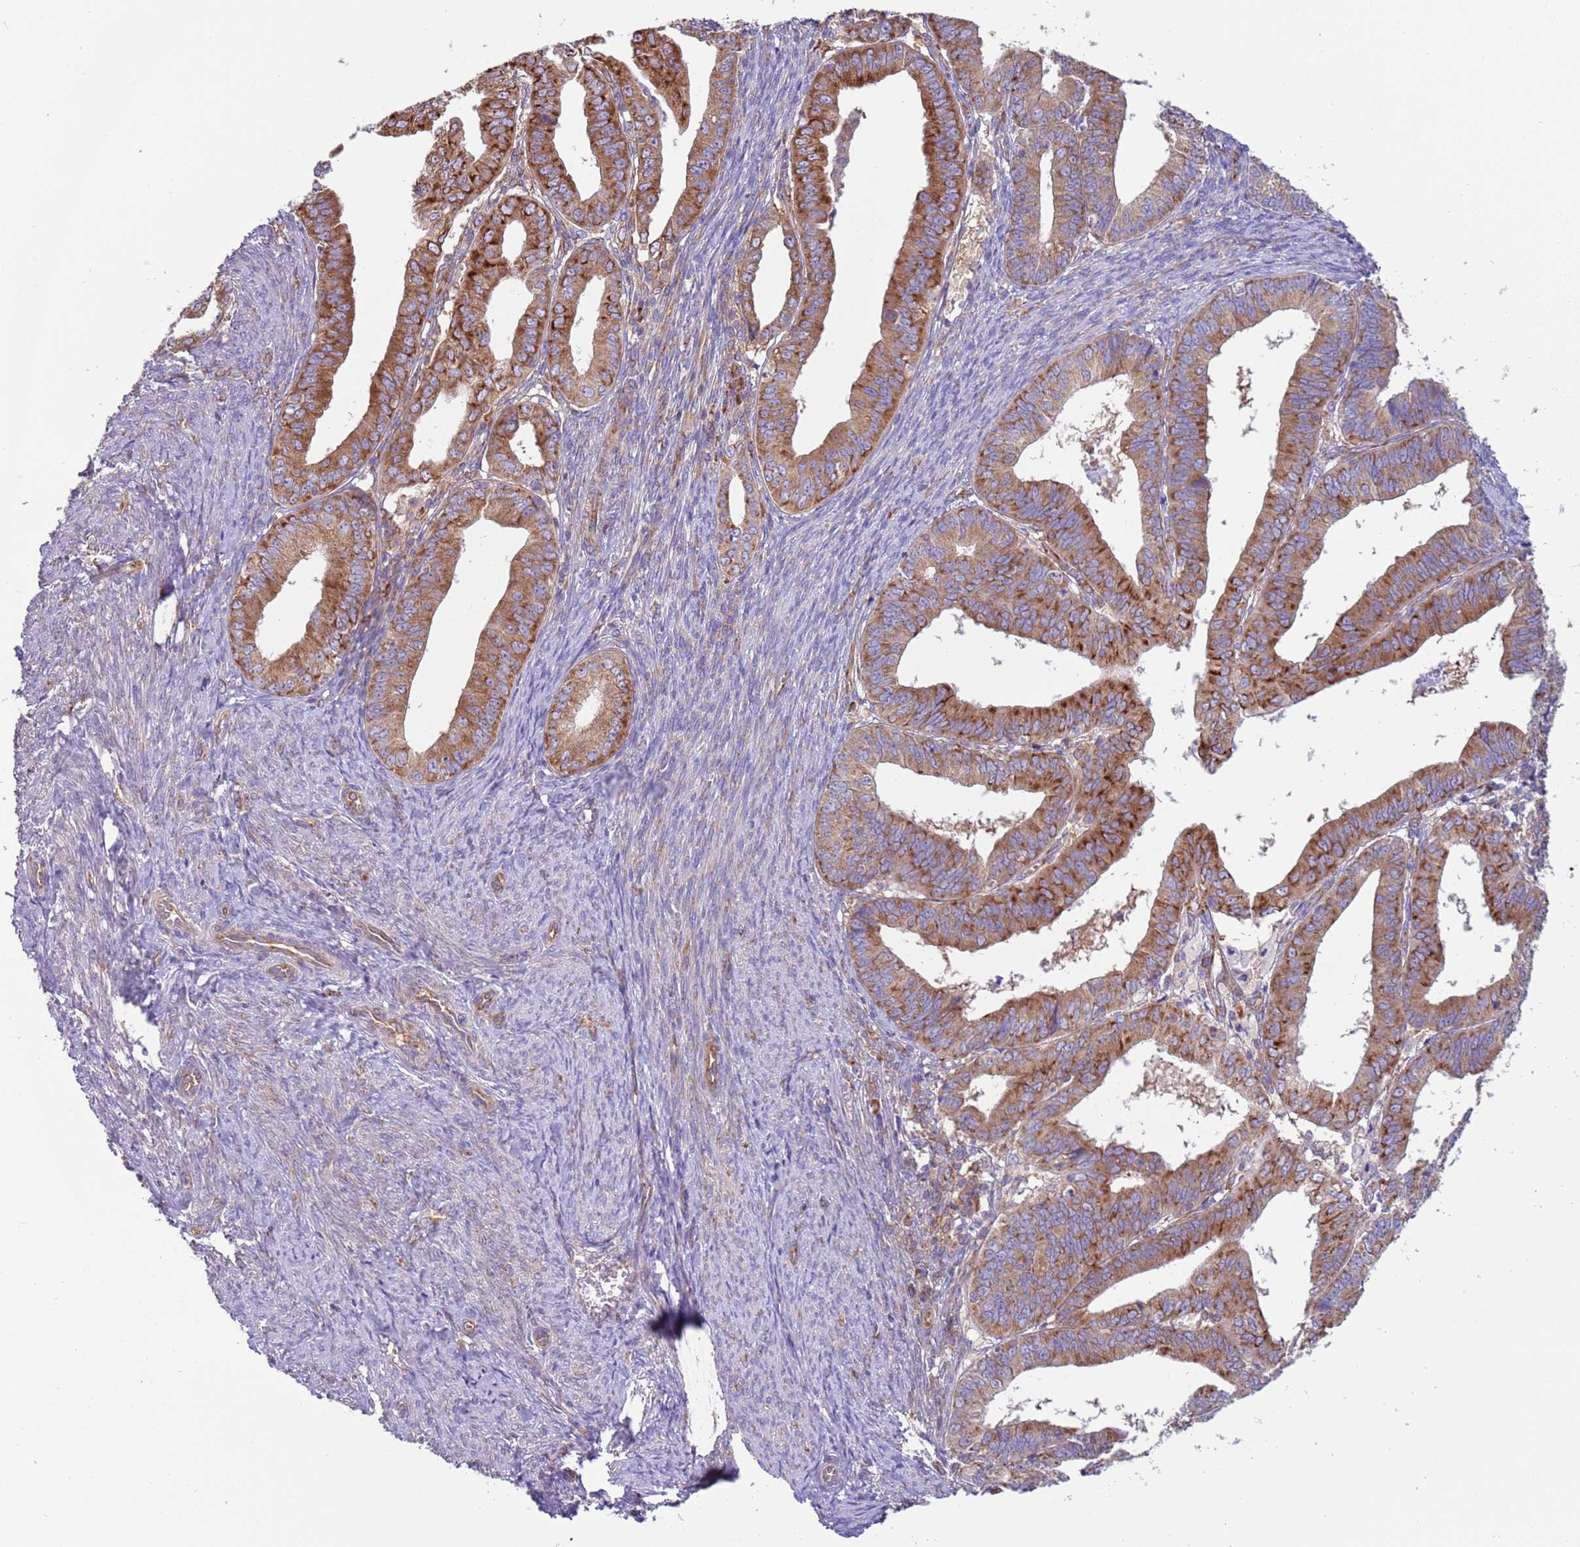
{"staining": {"intensity": "strong", "quantity": ">75%", "location": "cytoplasmic/membranous"}, "tissue": "endometrial cancer", "cell_type": "Tumor cells", "image_type": "cancer", "snomed": [{"axis": "morphology", "description": "Adenocarcinoma, NOS"}, {"axis": "topography", "description": "Endometrium"}], "caption": "Tumor cells display strong cytoplasmic/membranous positivity in approximately >75% of cells in endometrial cancer. (IHC, brightfield microscopy, high magnification).", "gene": "VARS1", "patient": {"sex": "female", "age": 56}}